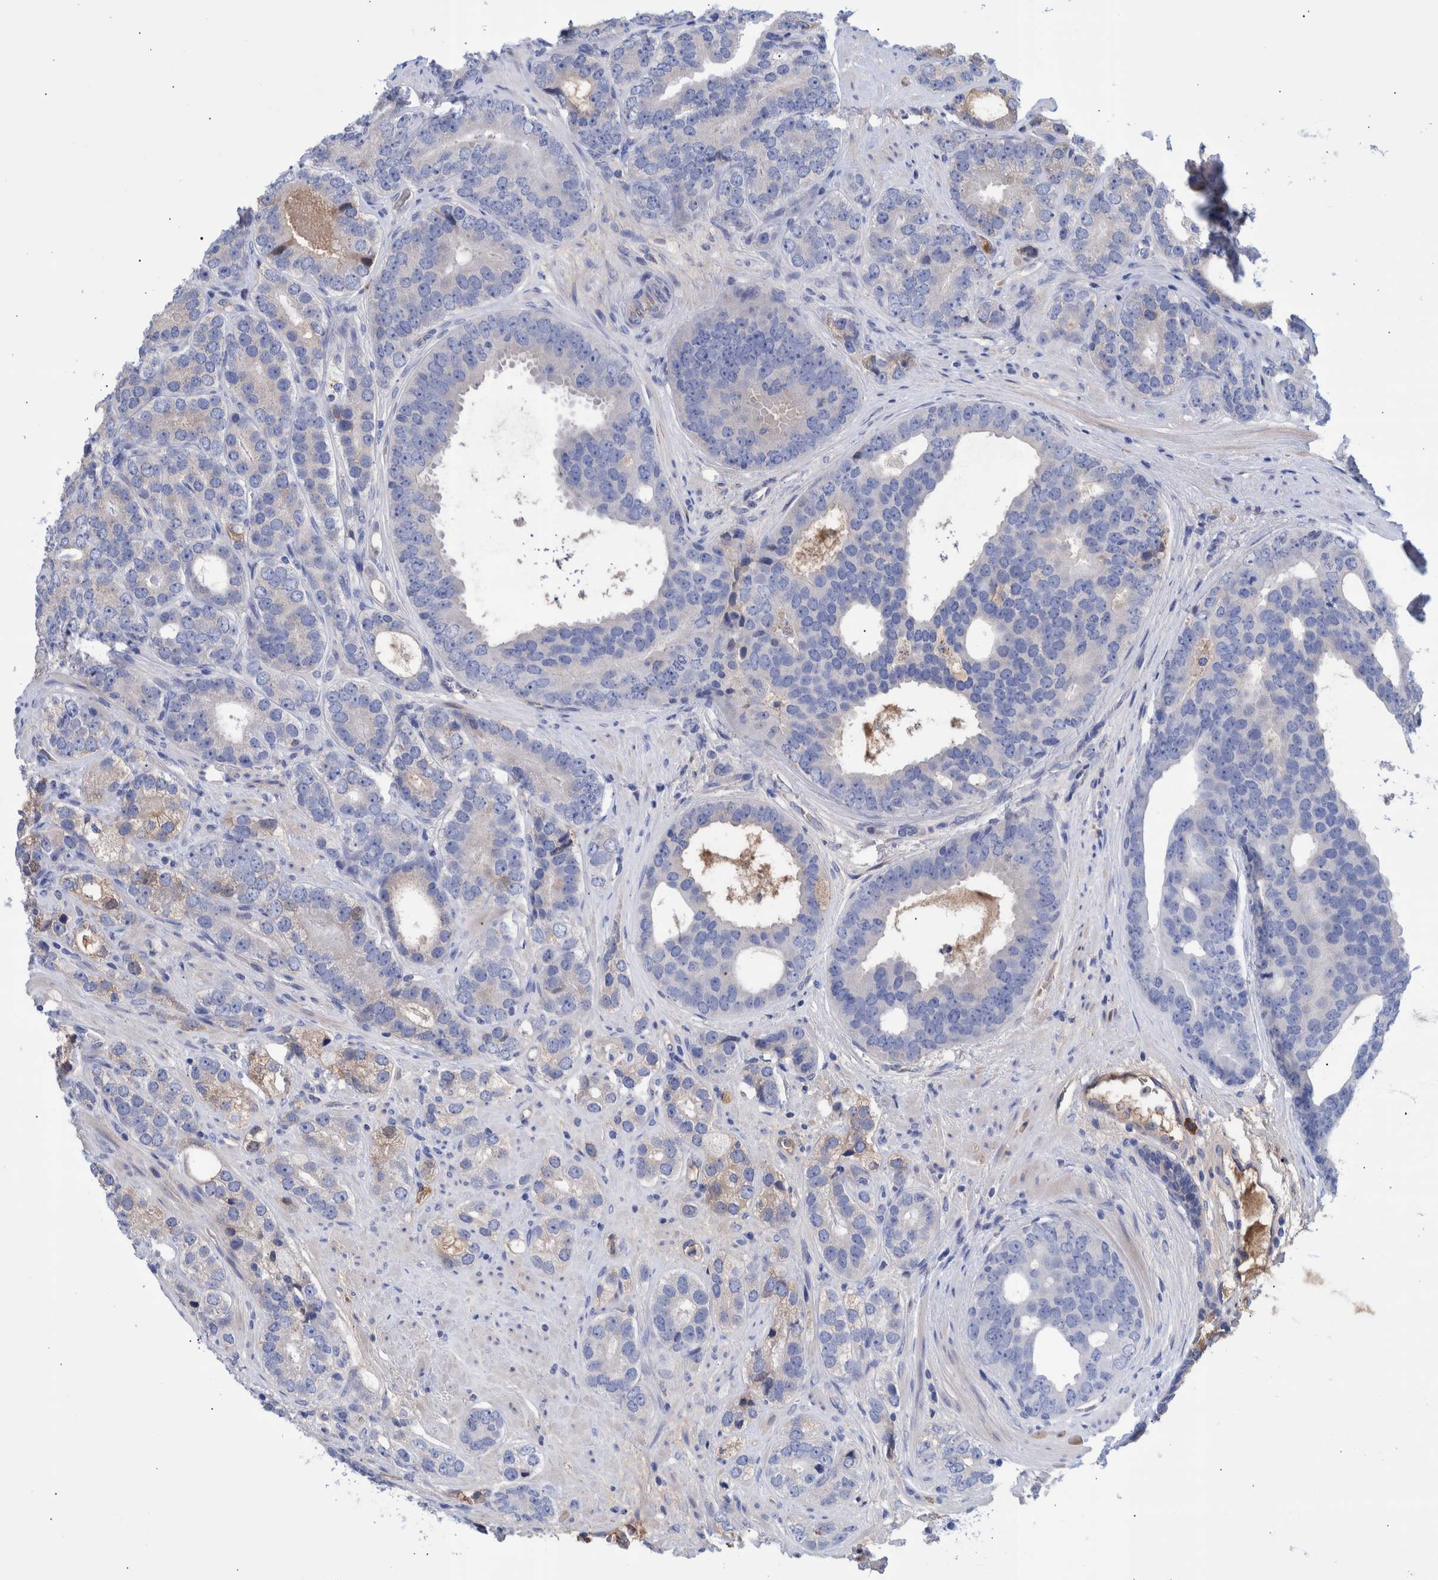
{"staining": {"intensity": "negative", "quantity": "none", "location": "none"}, "tissue": "prostate cancer", "cell_type": "Tumor cells", "image_type": "cancer", "snomed": [{"axis": "morphology", "description": "Adenocarcinoma, High grade"}, {"axis": "topography", "description": "Prostate"}], "caption": "Immunohistochemistry (IHC) photomicrograph of prostate cancer (adenocarcinoma (high-grade)) stained for a protein (brown), which demonstrates no staining in tumor cells. (DAB (3,3'-diaminobenzidine) immunohistochemistry (IHC), high magnification).", "gene": "DLL4", "patient": {"sex": "male", "age": 56}}